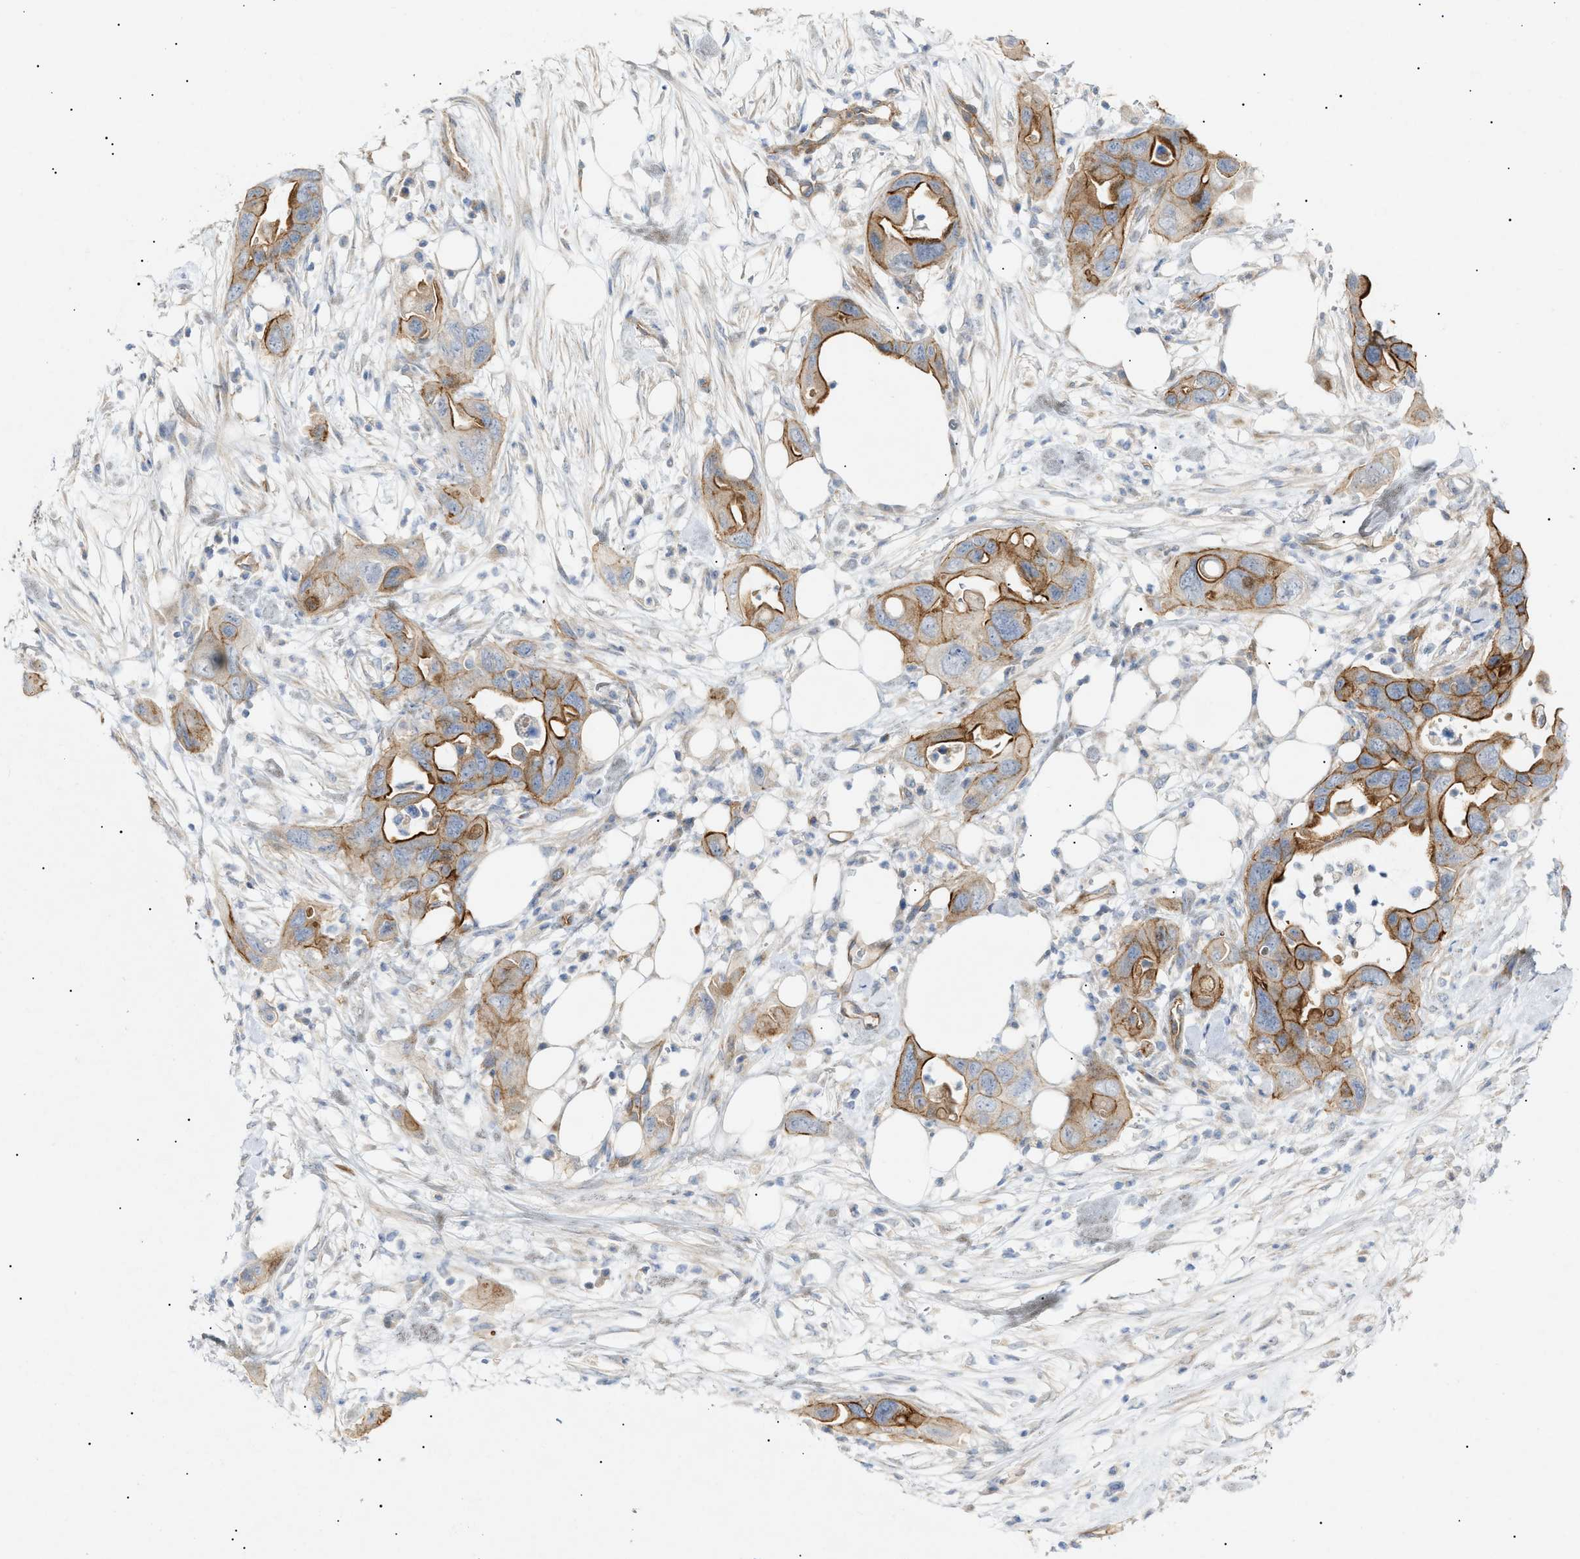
{"staining": {"intensity": "moderate", "quantity": "25%-75%", "location": "cytoplasmic/membranous"}, "tissue": "pancreatic cancer", "cell_type": "Tumor cells", "image_type": "cancer", "snomed": [{"axis": "morphology", "description": "Adenocarcinoma, NOS"}, {"axis": "topography", "description": "Pancreas"}], "caption": "Human adenocarcinoma (pancreatic) stained with a protein marker demonstrates moderate staining in tumor cells.", "gene": "ZFHX2", "patient": {"sex": "female", "age": 71}}